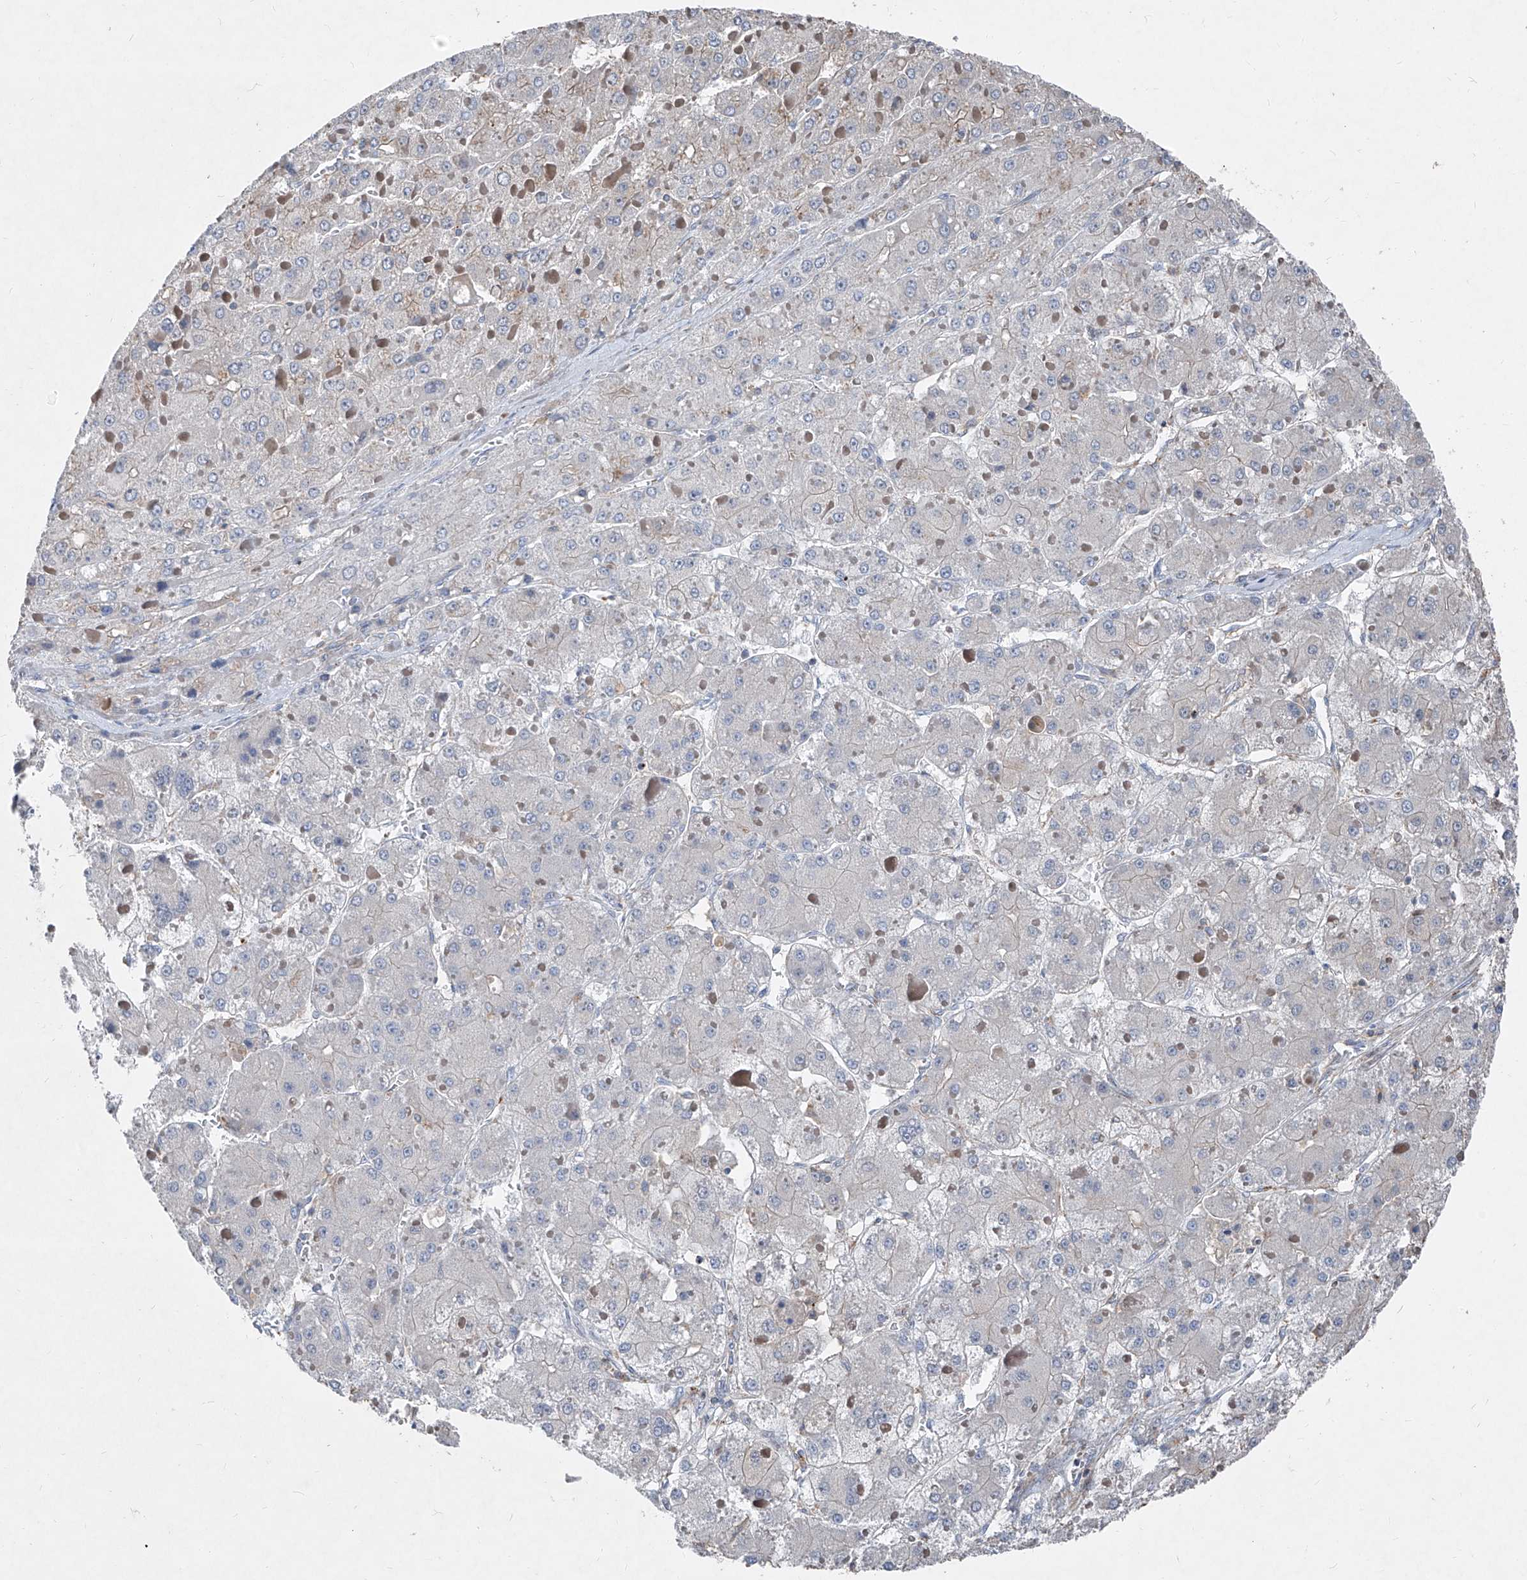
{"staining": {"intensity": "negative", "quantity": "none", "location": "none"}, "tissue": "liver cancer", "cell_type": "Tumor cells", "image_type": "cancer", "snomed": [{"axis": "morphology", "description": "Carcinoma, Hepatocellular, NOS"}, {"axis": "topography", "description": "Liver"}], "caption": "The immunohistochemistry image has no significant staining in tumor cells of liver cancer (hepatocellular carcinoma) tissue.", "gene": "UFD1", "patient": {"sex": "female", "age": 73}}